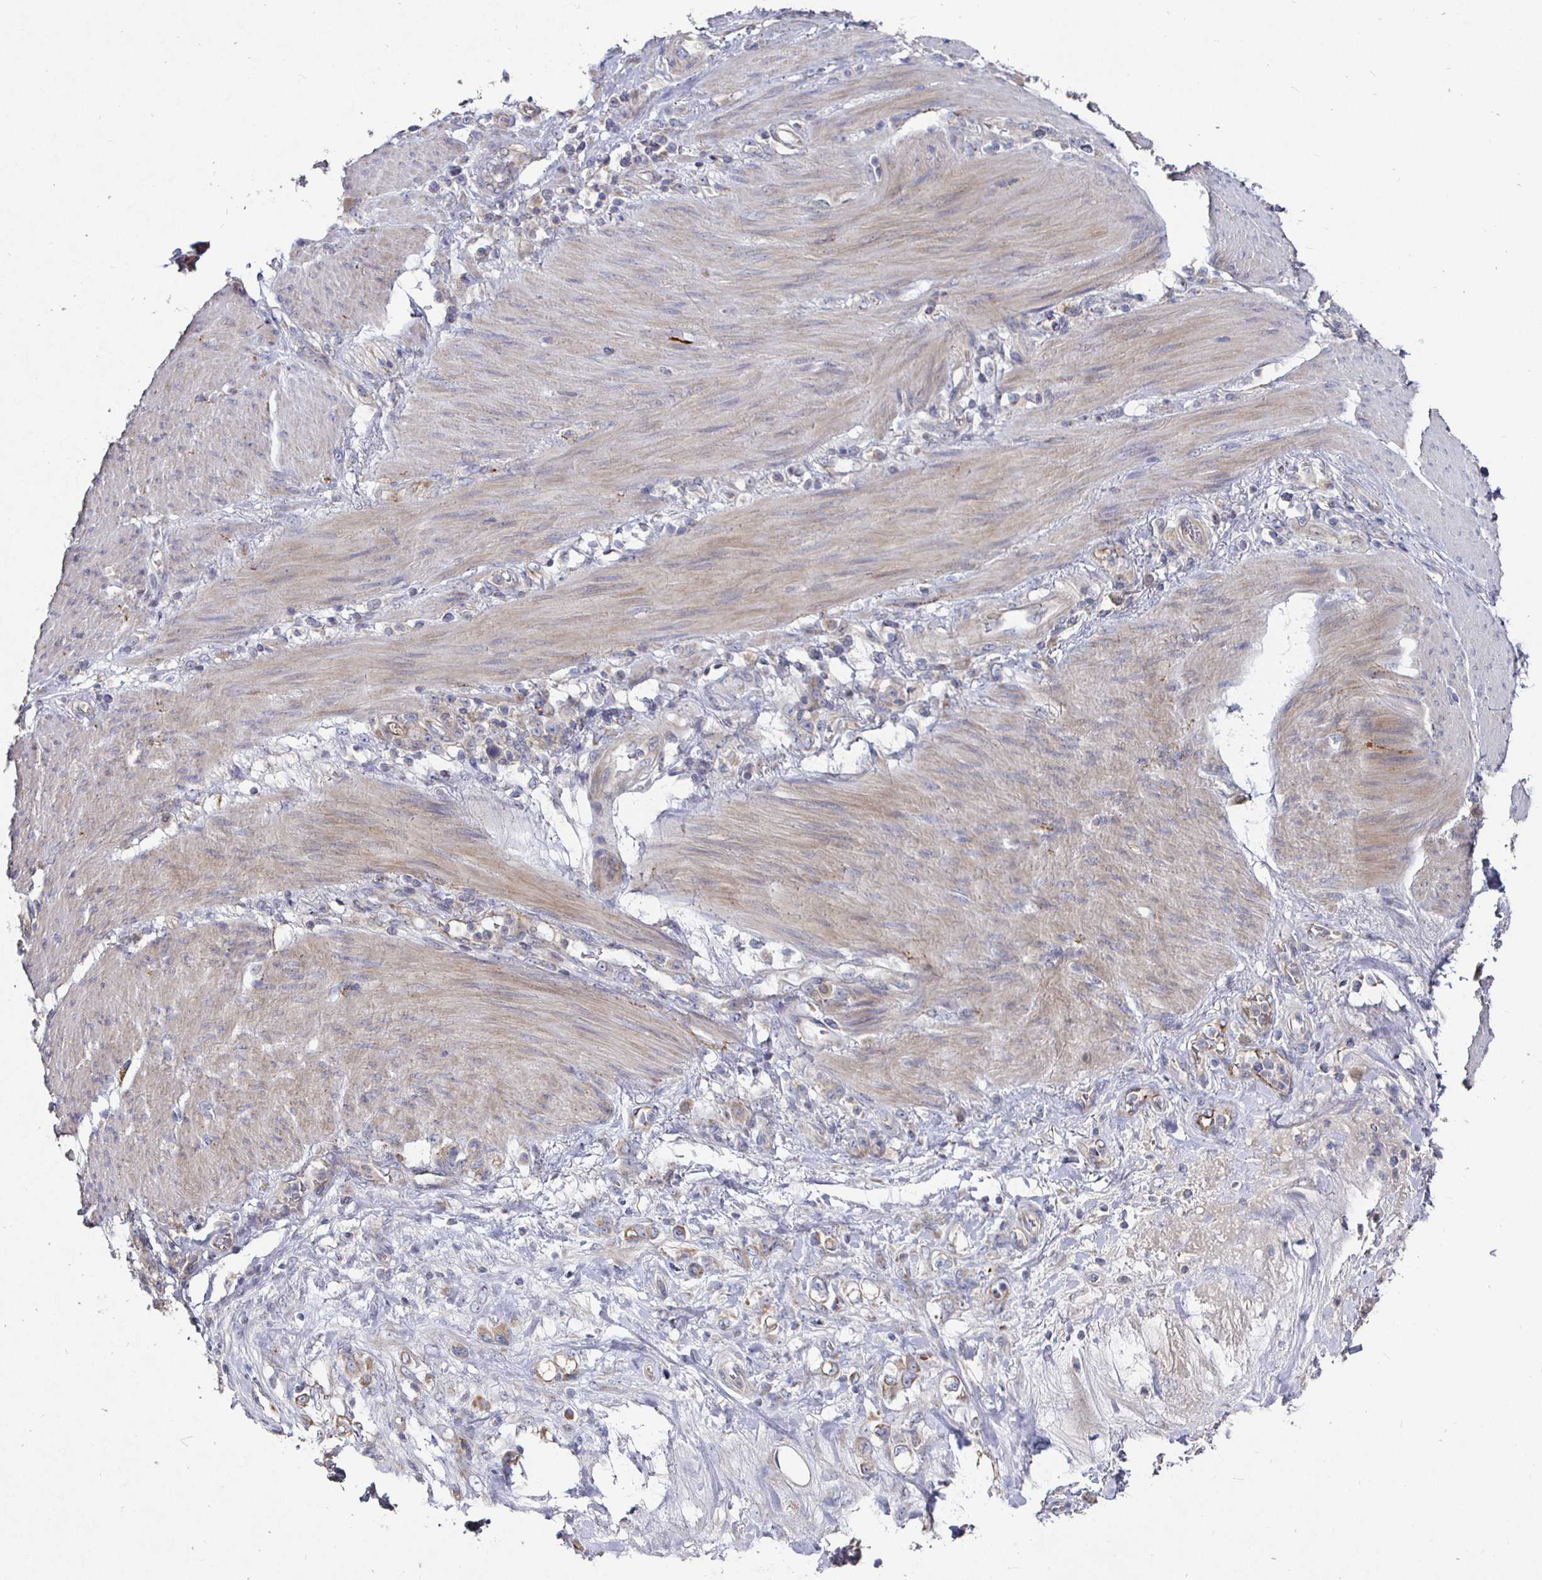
{"staining": {"intensity": "weak", "quantity": ">75%", "location": "cytoplasmic/membranous"}, "tissue": "stomach cancer", "cell_type": "Tumor cells", "image_type": "cancer", "snomed": [{"axis": "morphology", "description": "Adenocarcinoma, NOS"}, {"axis": "topography", "description": "Stomach"}], "caption": "Immunohistochemical staining of human stomach adenocarcinoma reveals low levels of weak cytoplasmic/membranous positivity in about >75% of tumor cells.", "gene": "NRSN1", "patient": {"sex": "female", "age": 79}}